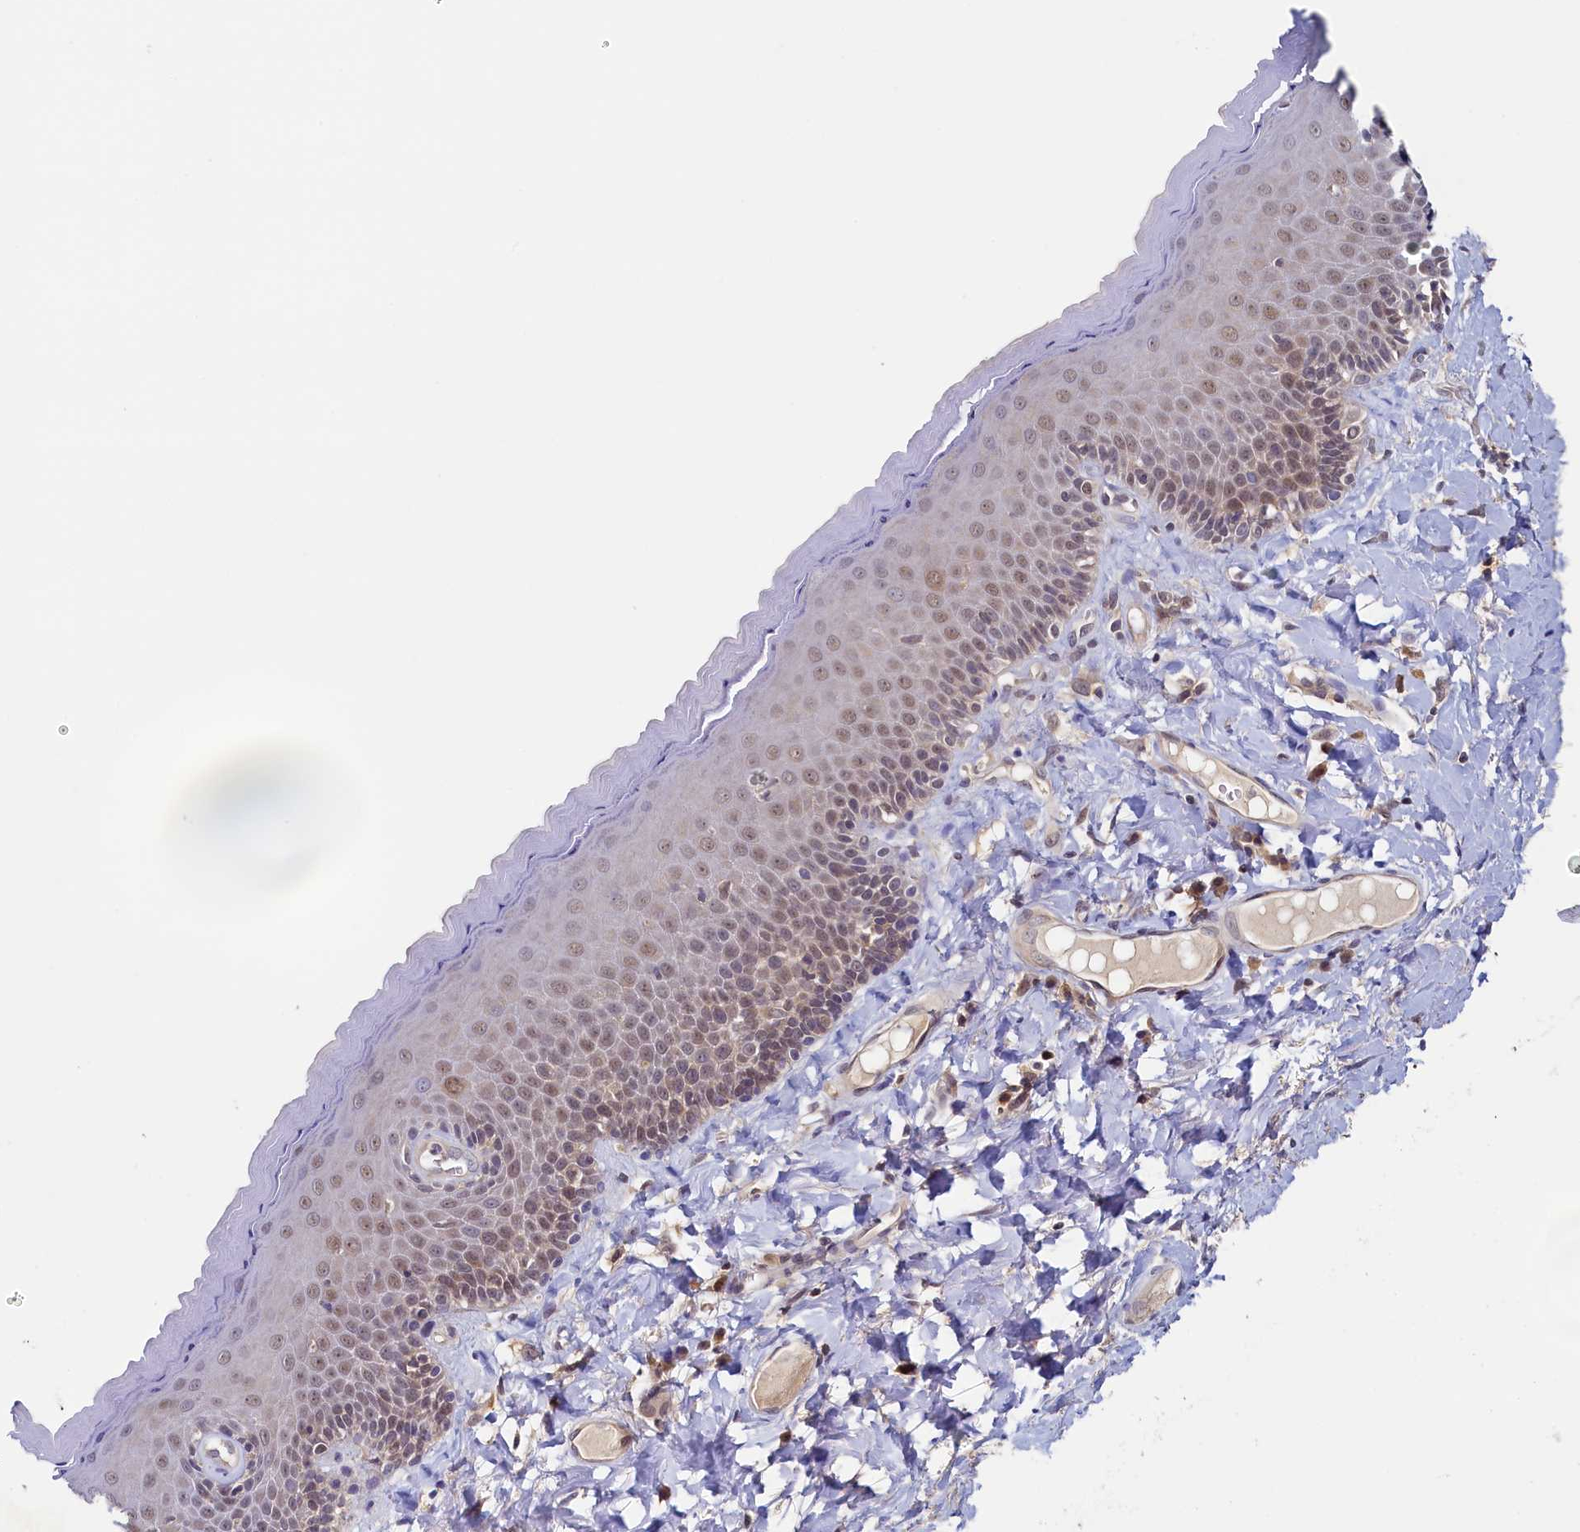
{"staining": {"intensity": "weak", "quantity": "25%-75%", "location": "nuclear"}, "tissue": "skin", "cell_type": "Epidermal cells", "image_type": "normal", "snomed": [{"axis": "morphology", "description": "Normal tissue, NOS"}, {"axis": "topography", "description": "Anal"}], "caption": "Immunohistochemical staining of benign skin shows 25%-75% levels of weak nuclear protein expression in approximately 25%-75% of epidermal cells. Nuclei are stained in blue.", "gene": "PAAF1", "patient": {"sex": "male", "age": 69}}